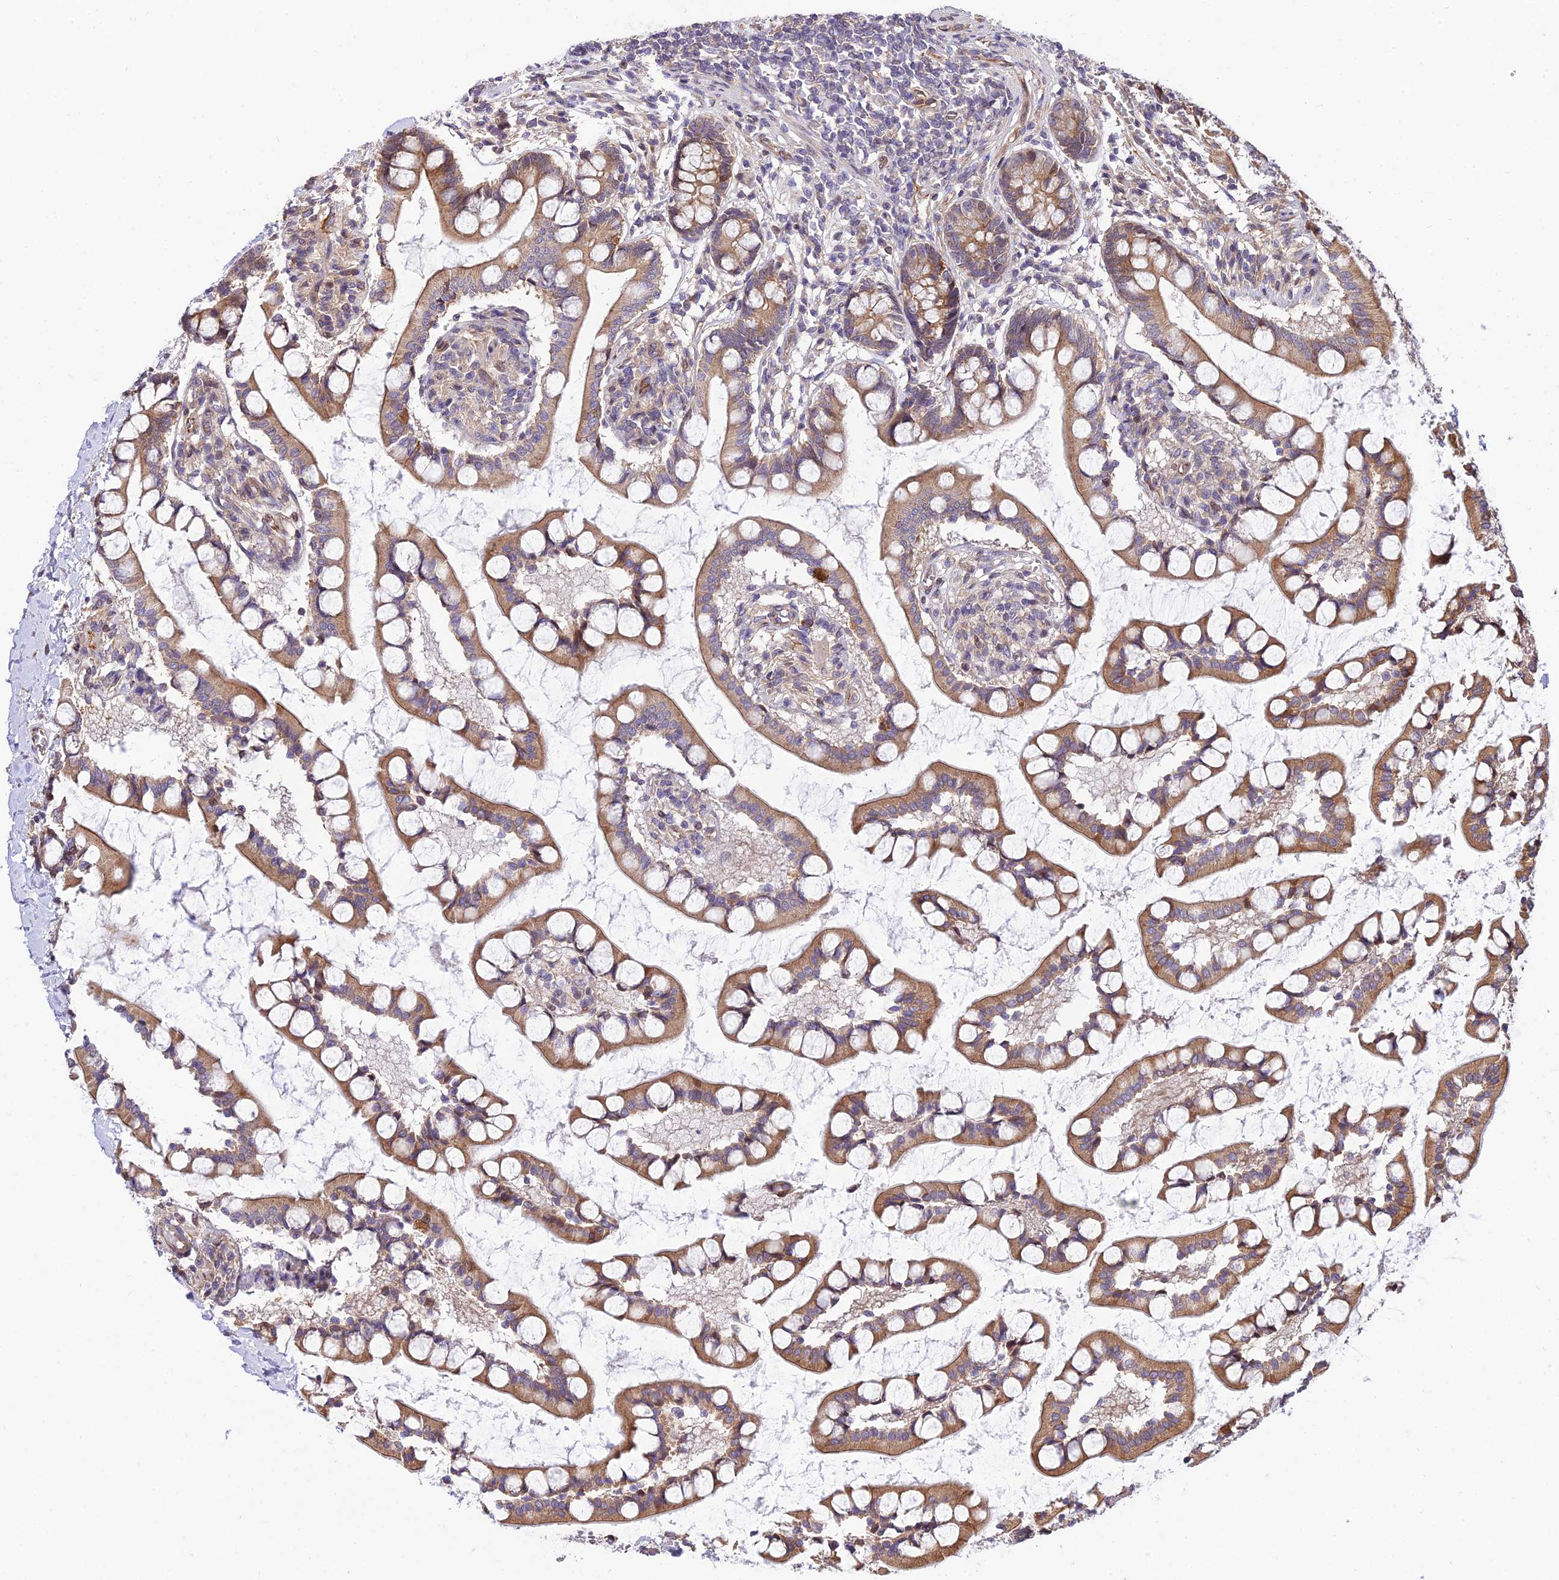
{"staining": {"intensity": "moderate", "quantity": ">75%", "location": "cytoplasmic/membranous"}, "tissue": "small intestine", "cell_type": "Glandular cells", "image_type": "normal", "snomed": [{"axis": "morphology", "description": "Normal tissue, NOS"}, {"axis": "topography", "description": "Small intestine"}], "caption": "Small intestine stained with immunohistochemistry reveals moderate cytoplasmic/membranous staining in approximately >75% of glandular cells.", "gene": "SMG6", "patient": {"sex": "male", "age": 52}}